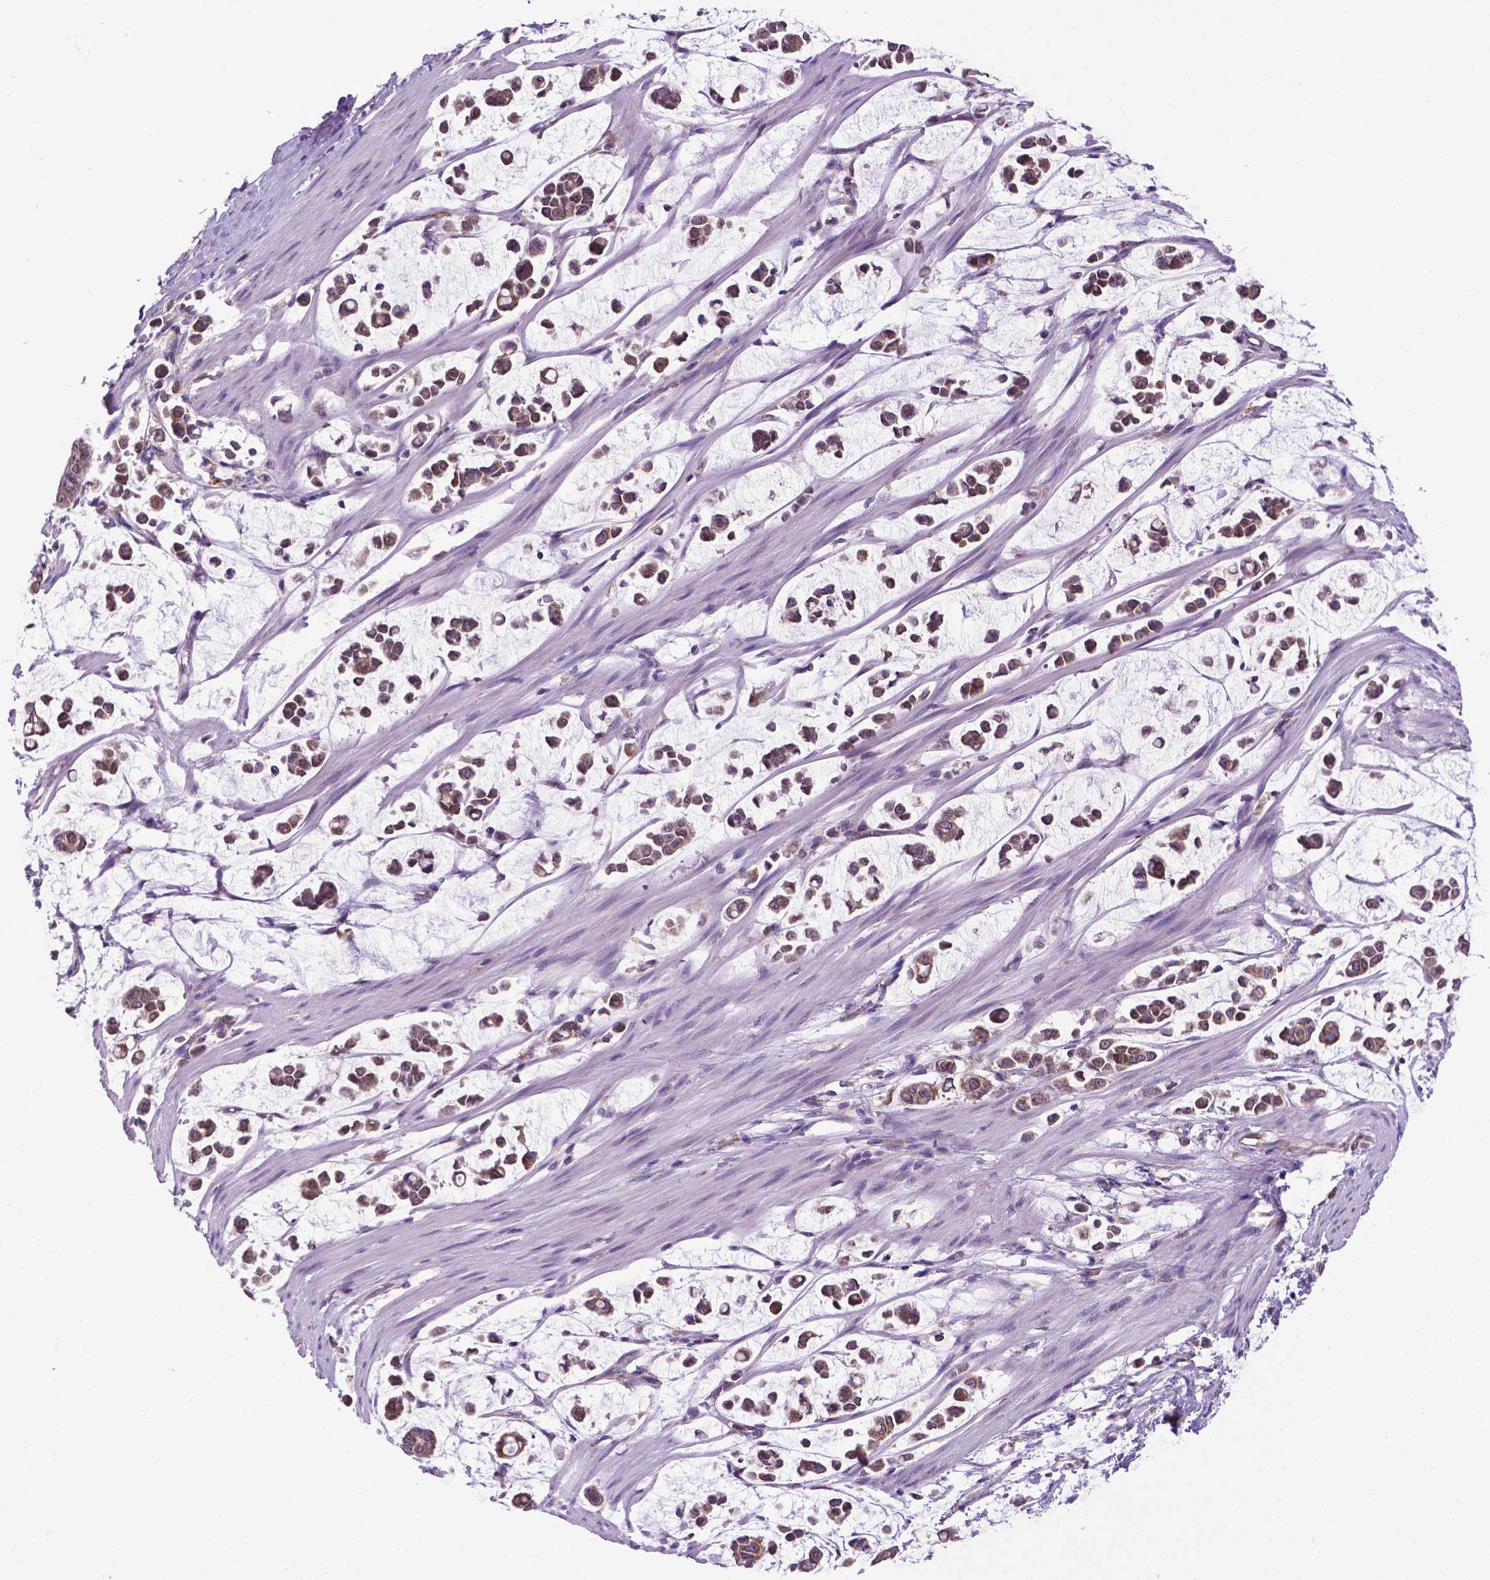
{"staining": {"intensity": "moderate", "quantity": ">75%", "location": "cytoplasmic/membranous"}, "tissue": "stomach cancer", "cell_type": "Tumor cells", "image_type": "cancer", "snomed": [{"axis": "morphology", "description": "Adenocarcinoma, NOS"}, {"axis": "topography", "description": "Stomach"}], "caption": "Protein staining of stomach adenocarcinoma tissue exhibits moderate cytoplasmic/membranous expression in approximately >75% of tumor cells.", "gene": "WDR83OS", "patient": {"sex": "male", "age": 82}}